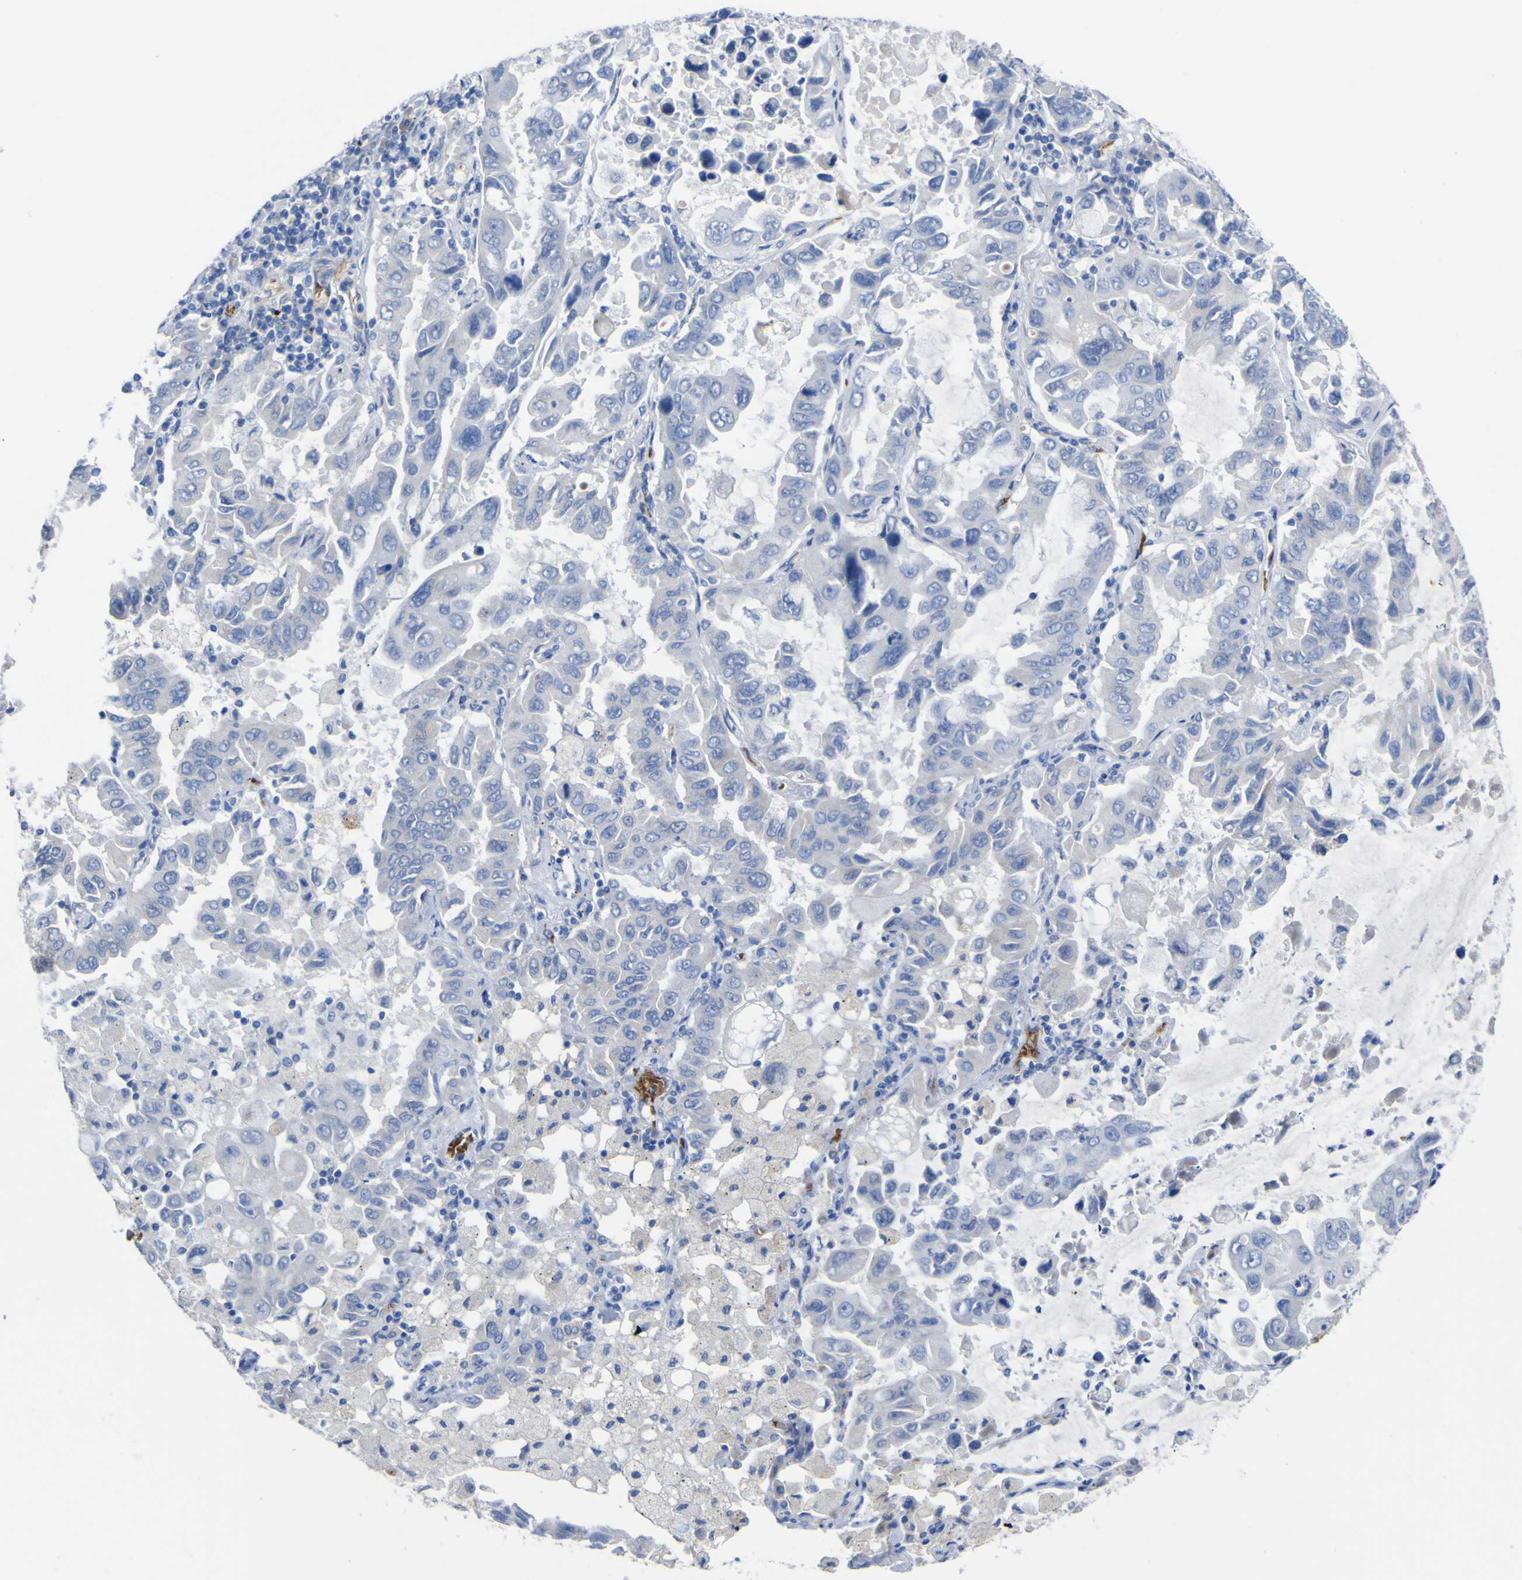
{"staining": {"intensity": "negative", "quantity": "none", "location": "none"}, "tissue": "lung cancer", "cell_type": "Tumor cells", "image_type": "cancer", "snomed": [{"axis": "morphology", "description": "Adenocarcinoma, NOS"}, {"axis": "topography", "description": "Lung"}], "caption": "High power microscopy histopathology image of an immunohistochemistry (IHC) histopathology image of lung adenocarcinoma, revealing no significant expression in tumor cells.", "gene": "GCM1", "patient": {"sex": "male", "age": 64}}